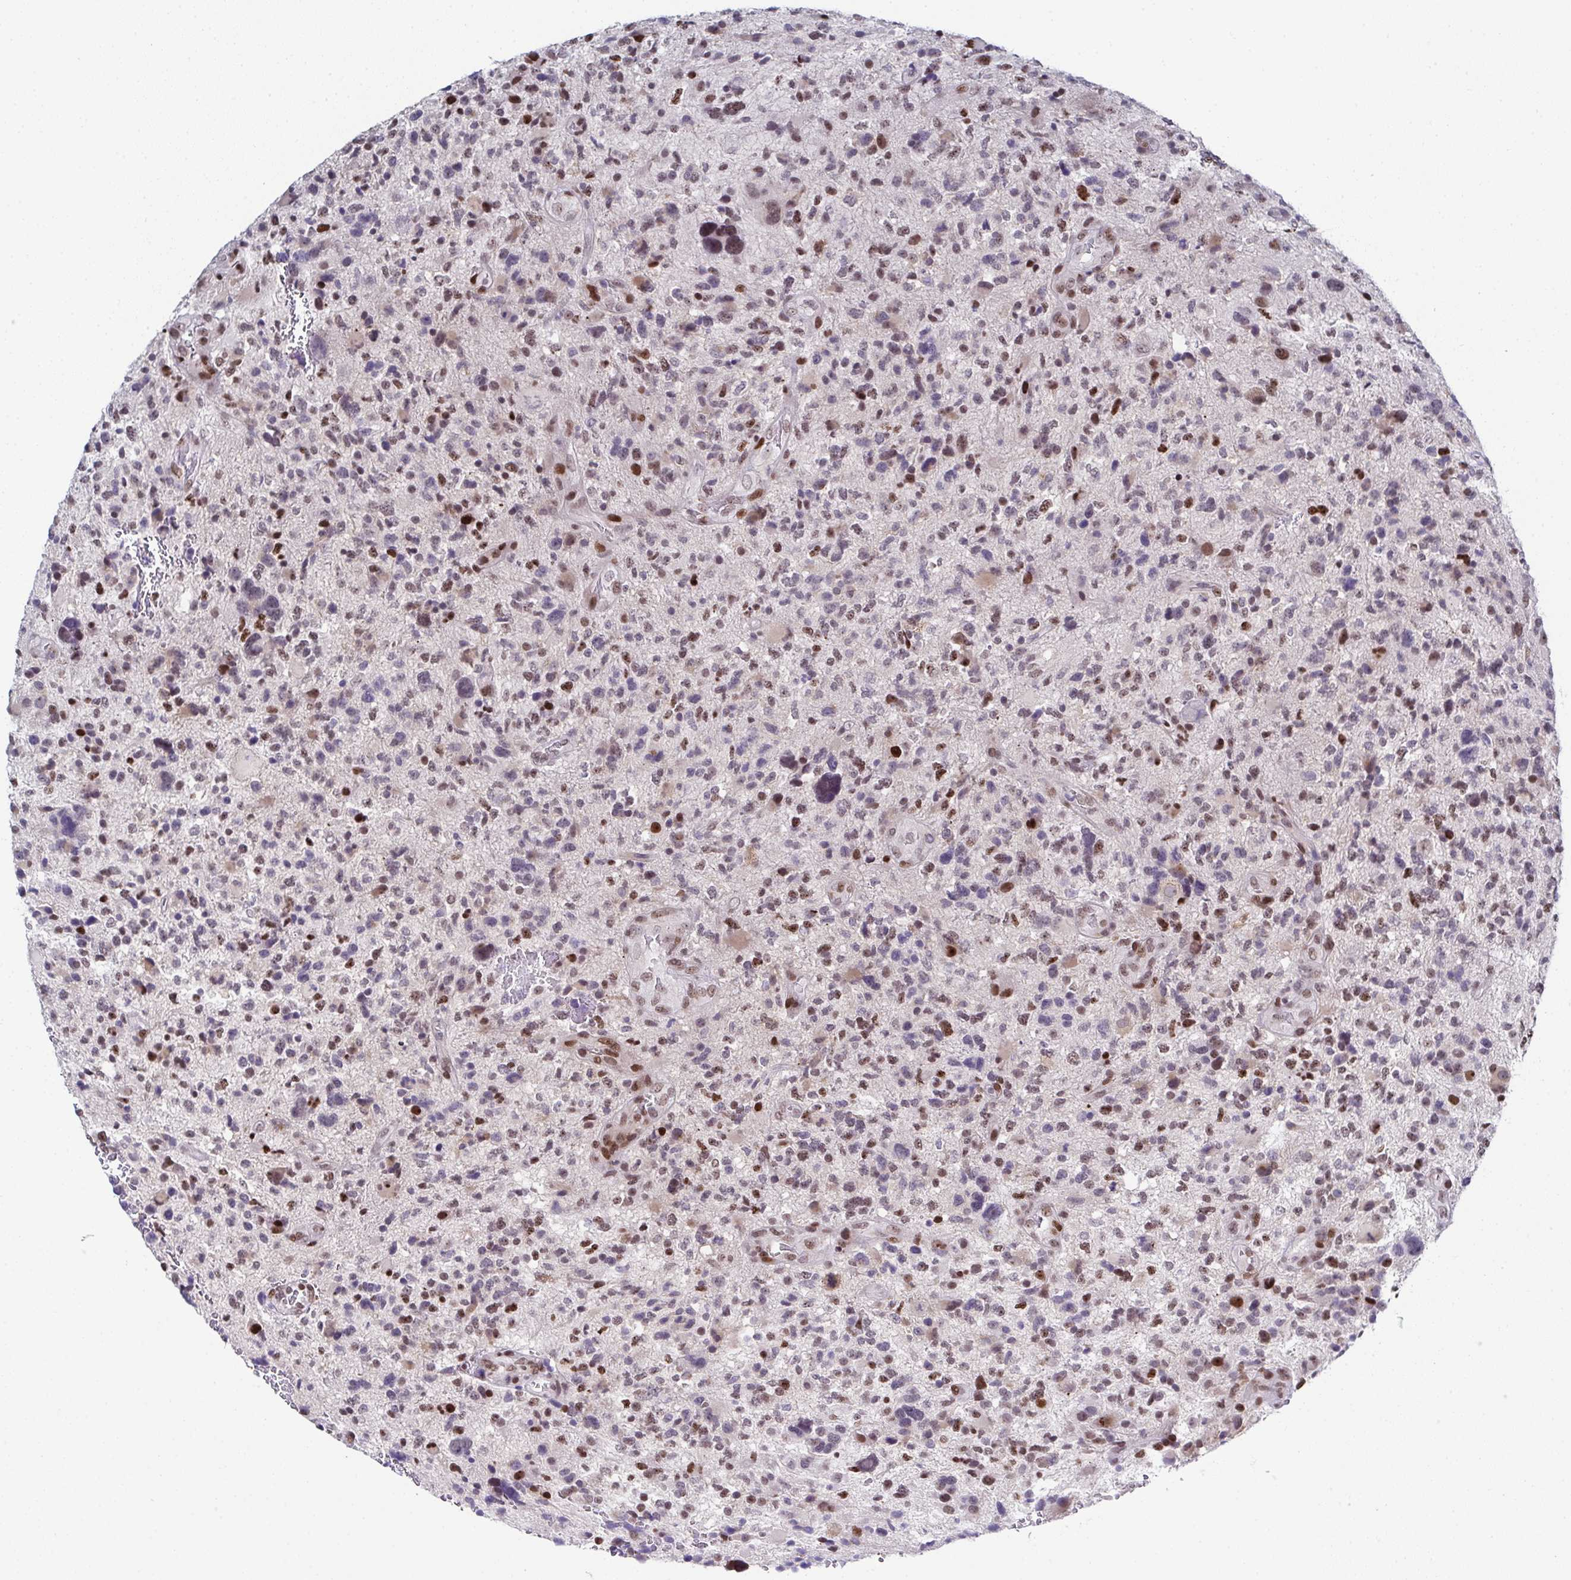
{"staining": {"intensity": "moderate", "quantity": "<25%", "location": "nuclear"}, "tissue": "glioma", "cell_type": "Tumor cells", "image_type": "cancer", "snomed": [{"axis": "morphology", "description": "Glioma, malignant, High grade"}, {"axis": "topography", "description": "Brain"}], "caption": "A histopathology image of glioma stained for a protein demonstrates moderate nuclear brown staining in tumor cells. Nuclei are stained in blue.", "gene": "RB1", "patient": {"sex": "female", "age": 71}}